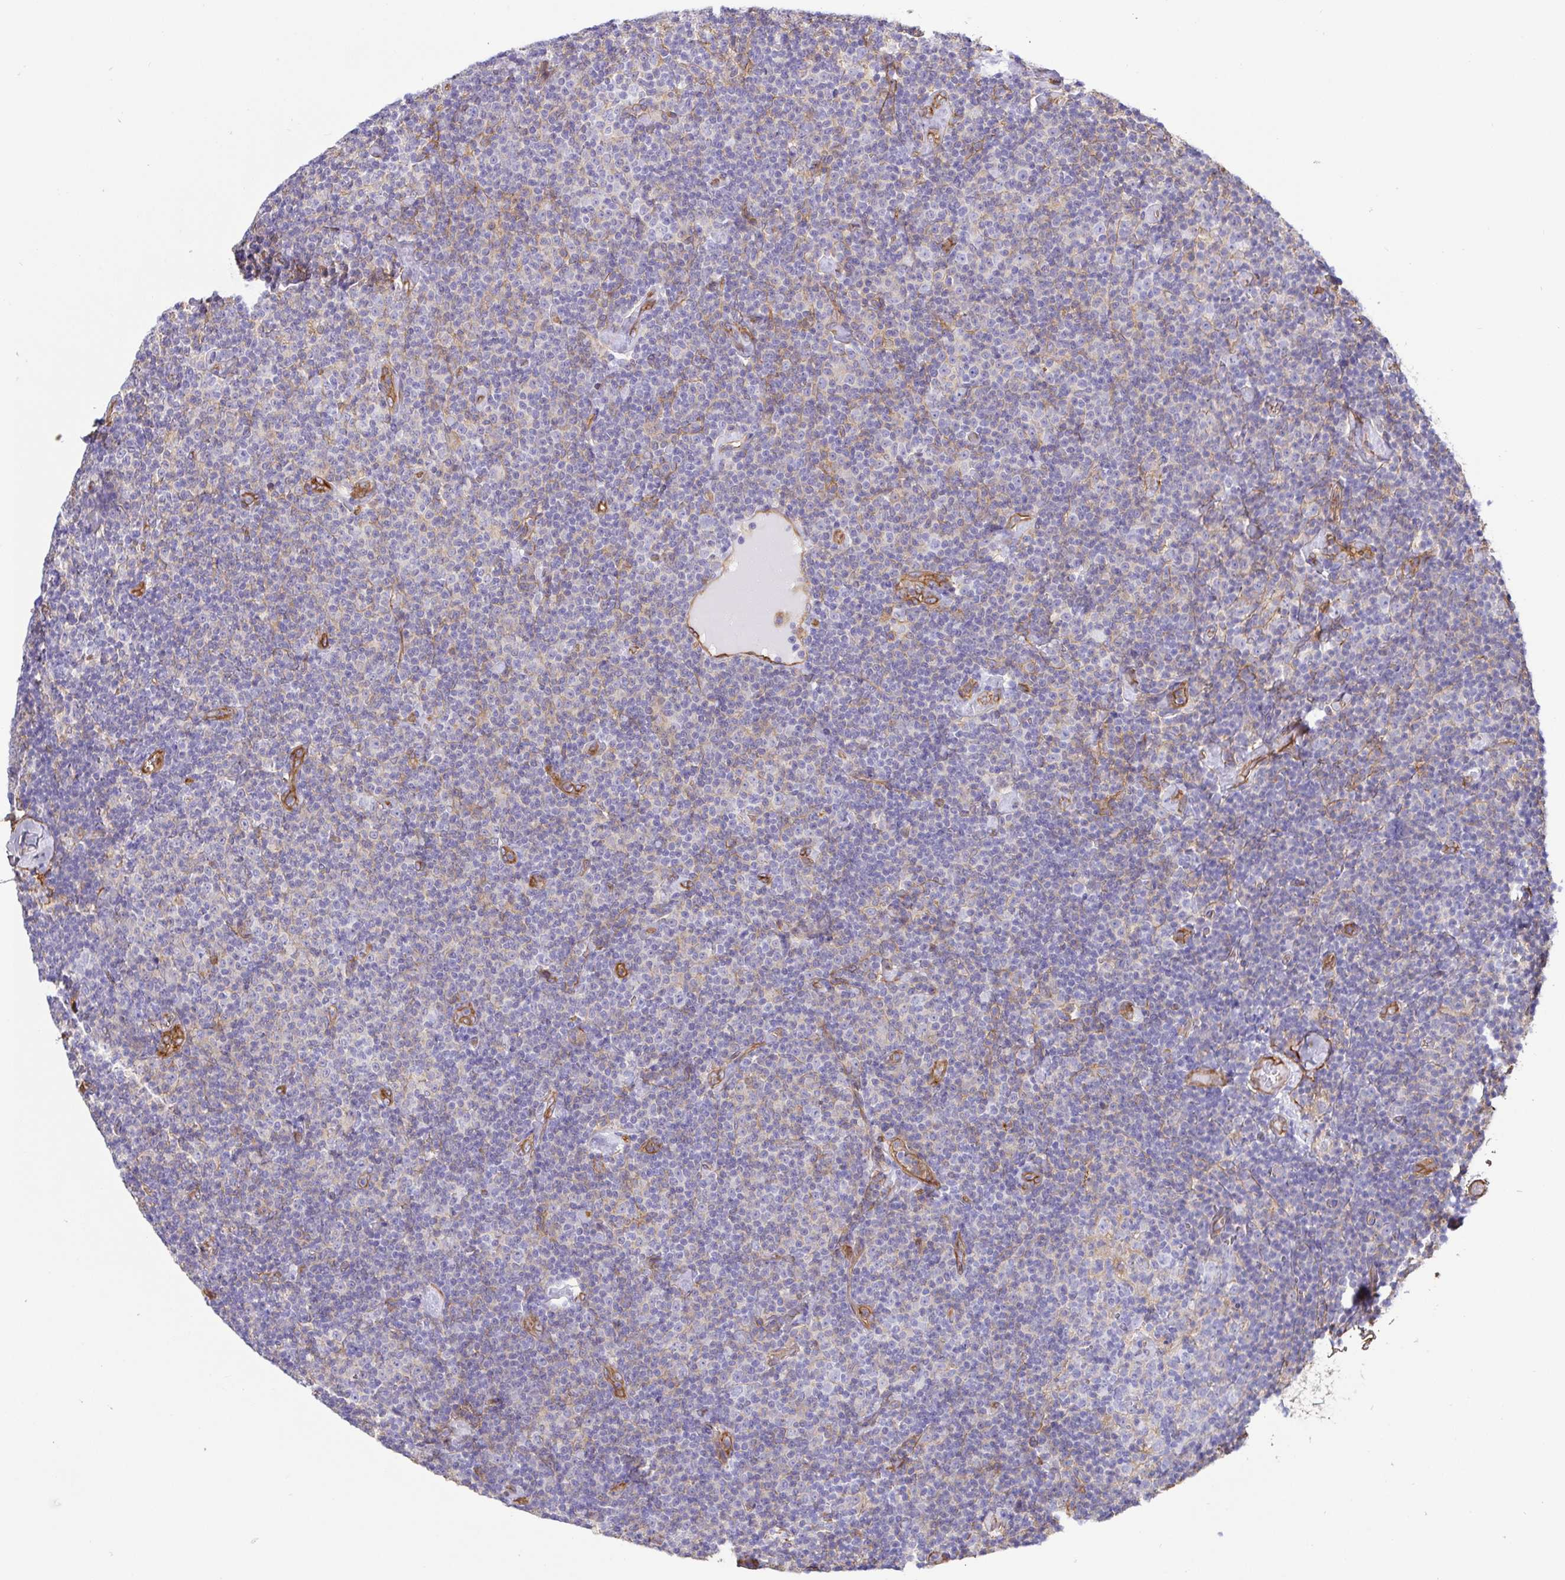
{"staining": {"intensity": "negative", "quantity": "none", "location": "none"}, "tissue": "lymphoma", "cell_type": "Tumor cells", "image_type": "cancer", "snomed": [{"axis": "morphology", "description": "Malignant lymphoma, non-Hodgkin's type, Low grade"}, {"axis": "topography", "description": "Lymph node"}], "caption": "This is an immunohistochemistry (IHC) micrograph of lymphoma. There is no staining in tumor cells.", "gene": "ANXA2", "patient": {"sex": "male", "age": 81}}